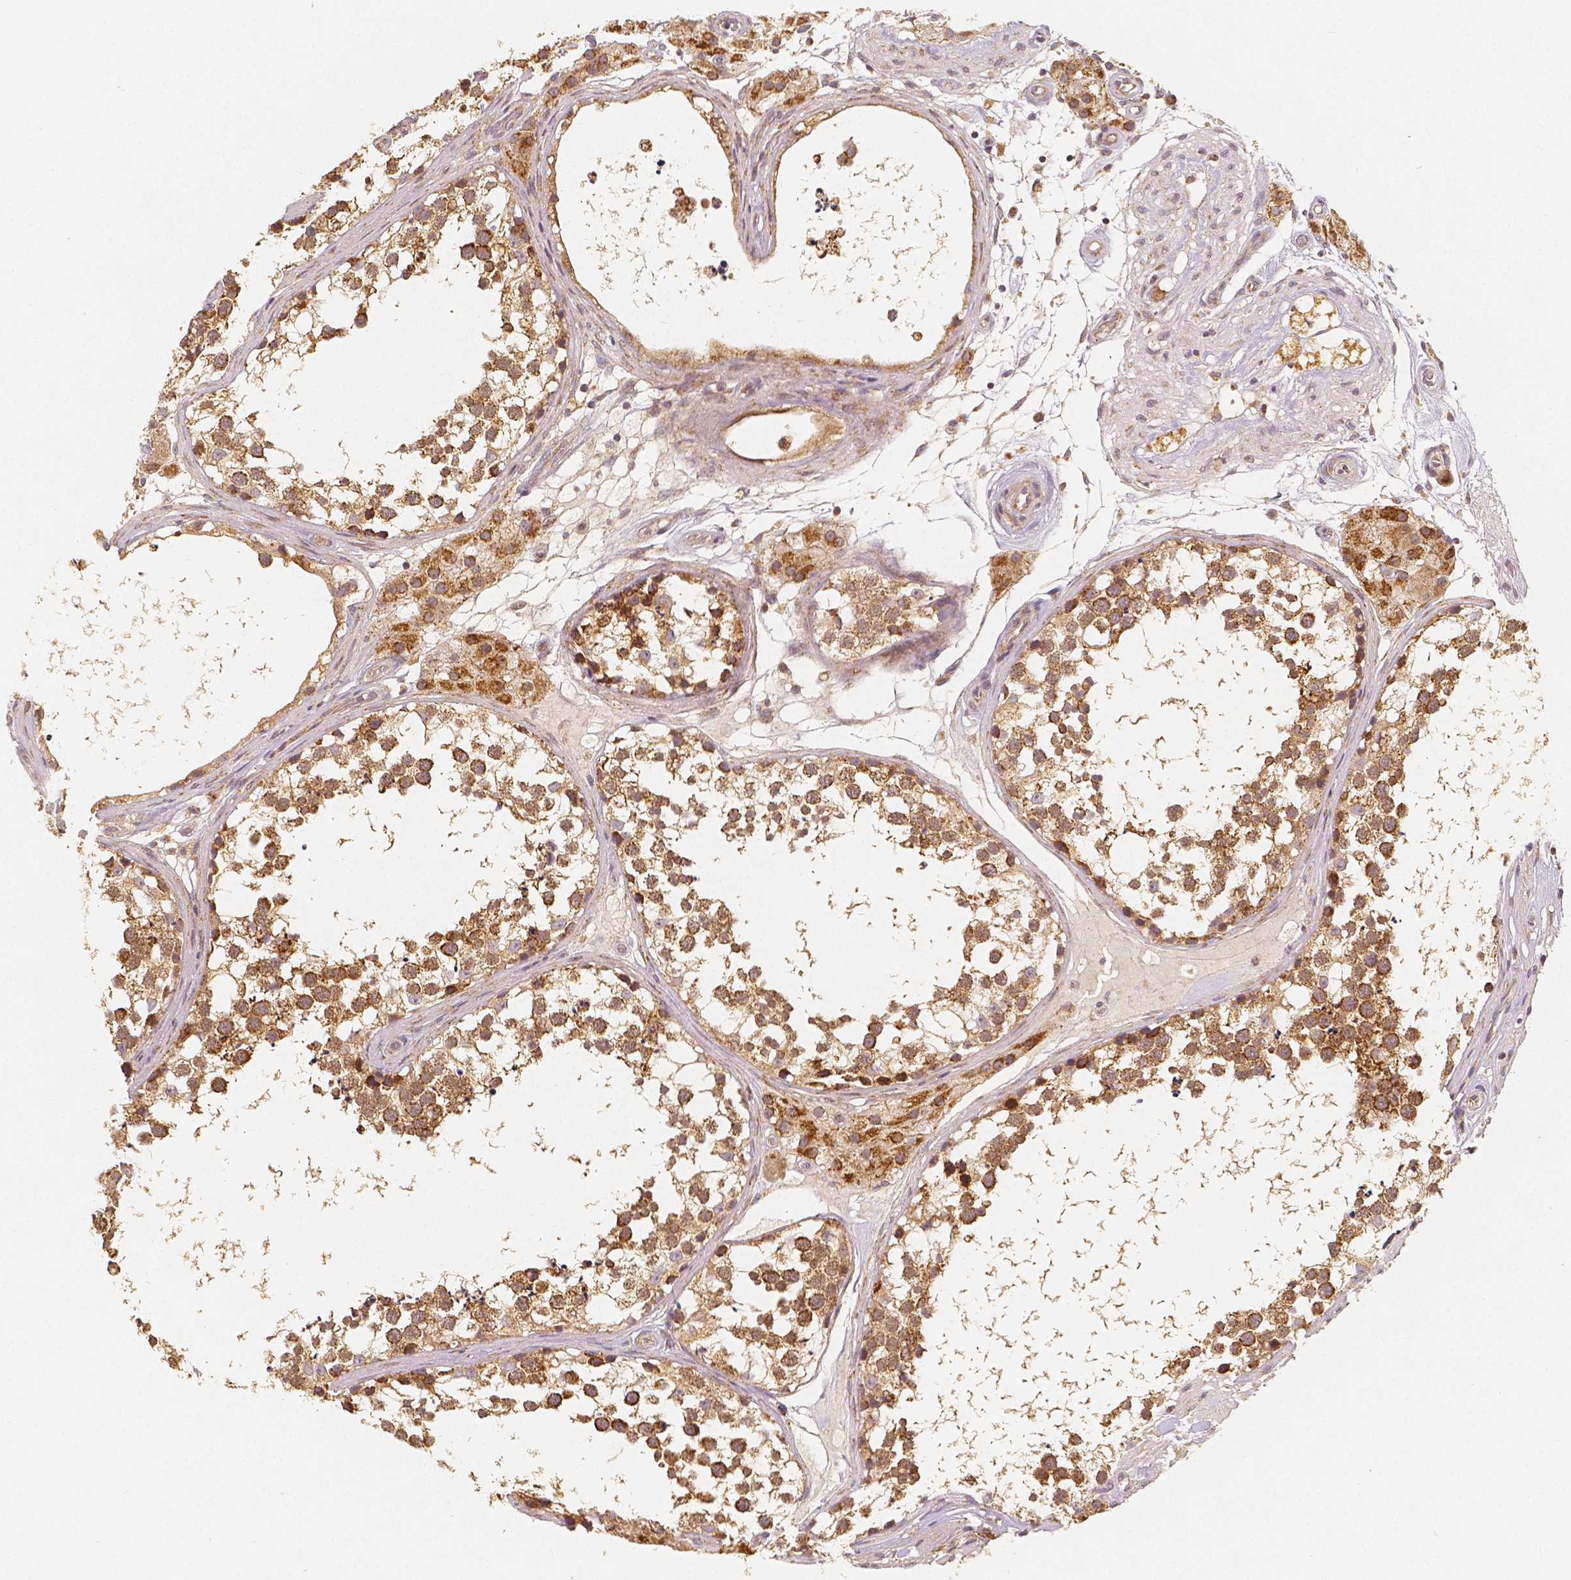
{"staining": {"intensity": "strong", "quantity": "25%-75%", "location": "cytoplasmic/membranous"}, "tissue": "testis", "cell_type": "Cells in seminiferous ducts", "image_type": "normal", "snomed": [{"axis": "morphology", "description": "Normal tissue, NOS"}, {"axis": "morphology", "description": "Seminoma, NOS"}, {"axis": "topography", "description": "Testis"}], "caption": "Immunohistochemistry (IHC) histopathology image of normal testis: testis stained using immunohistochemistry (IHC) reveals high levels of strong protein expression localized specifically in the cytoplasmic/membranous of cells in seminiferous ducts, appearing as a cytoplasmic/membranous brown color.", "gene": "PGAM5", "patient": {"sex": "male", "age": 65}}